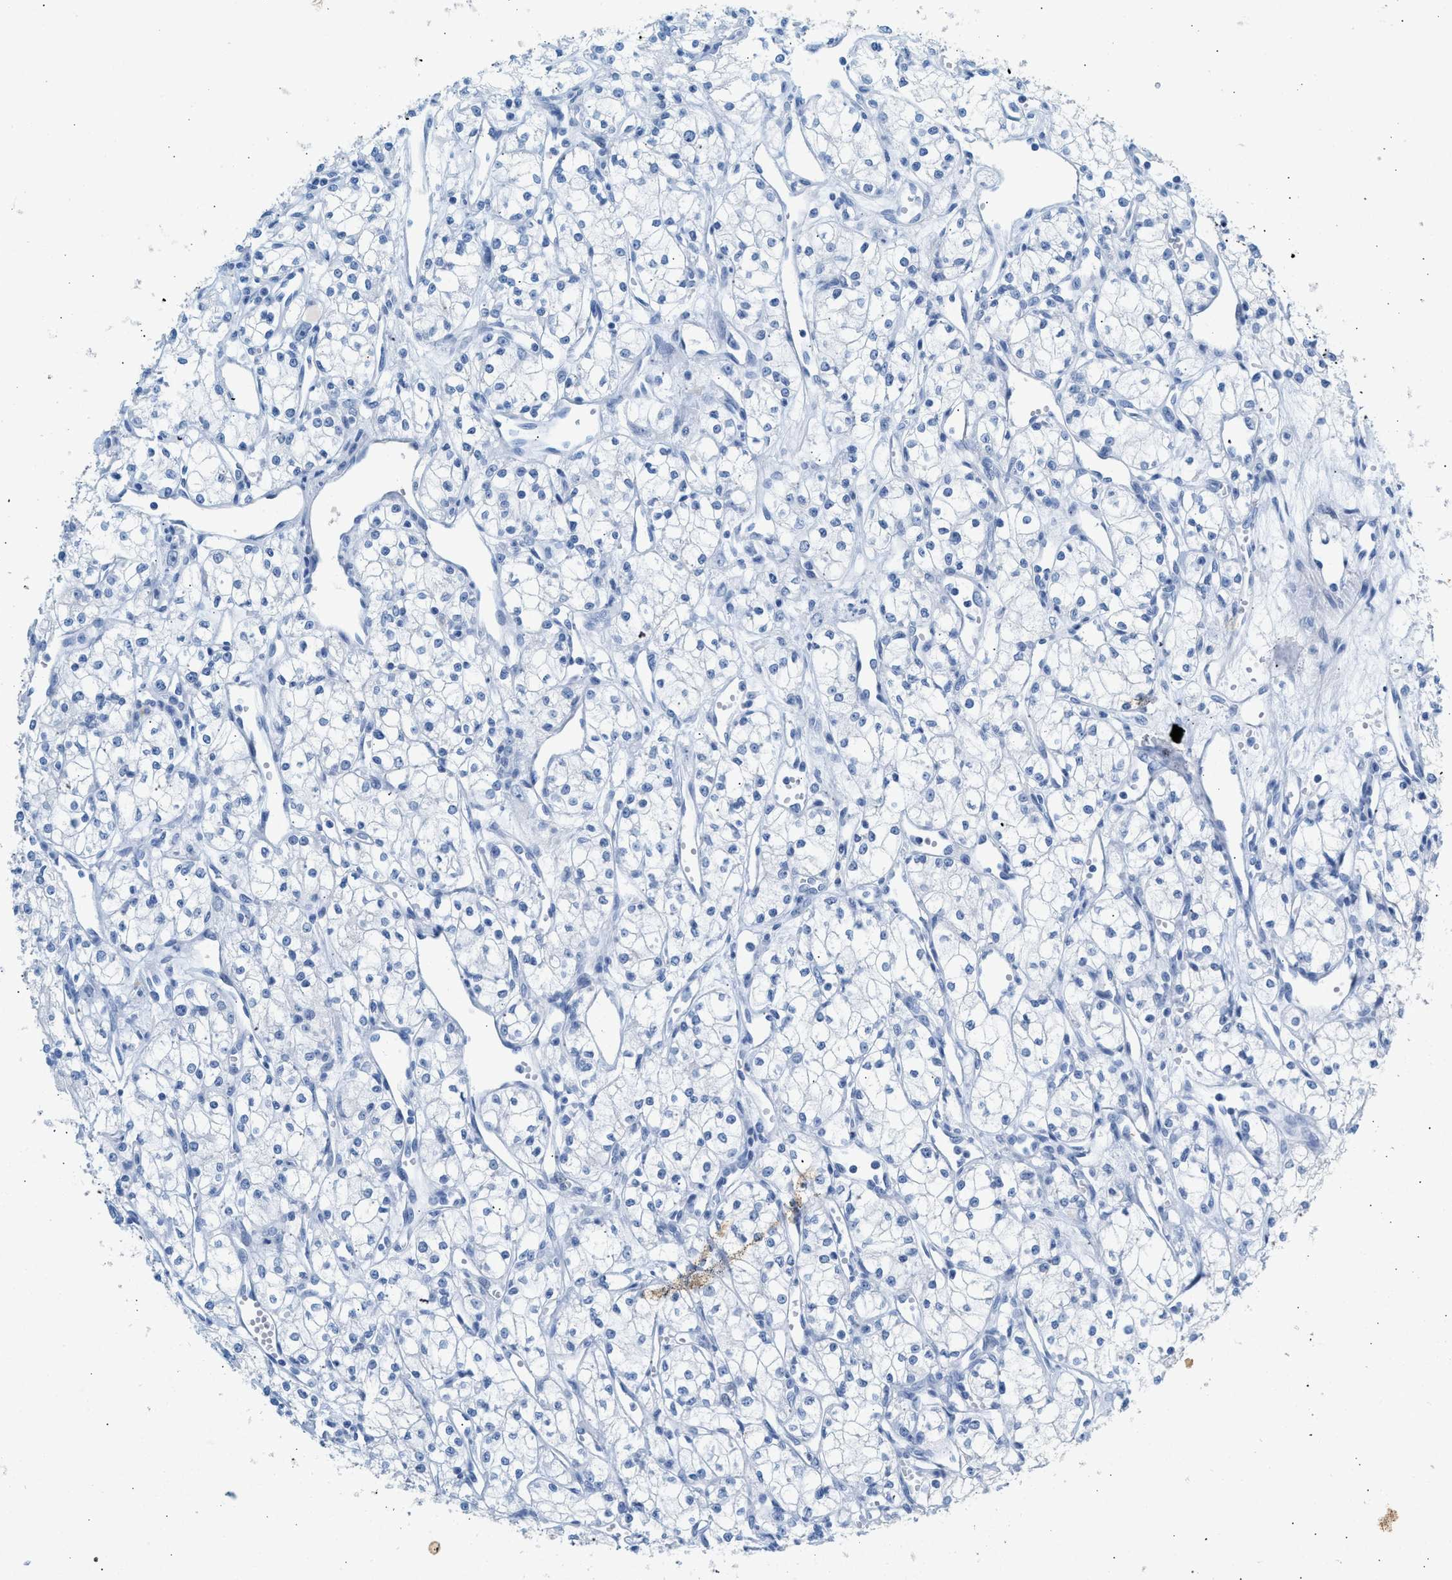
{"staining": {"intensity": "negative", "quantity": "none", "location": "none"}, "tissue": "renal cancer", "cell_type": "Tumor cells", "image_type": "cancer", "snomed": [{"axis": "morphology", "description": "Adenocarcinoma, NOS"}, {"axis": "topography", "description": "Kidney"}], "caption": "Tumor cells show no significant protein staining in adenocarcinoma (renal).", "gene": "HHATL", "patient": {"sex": "male", "age": 59}}